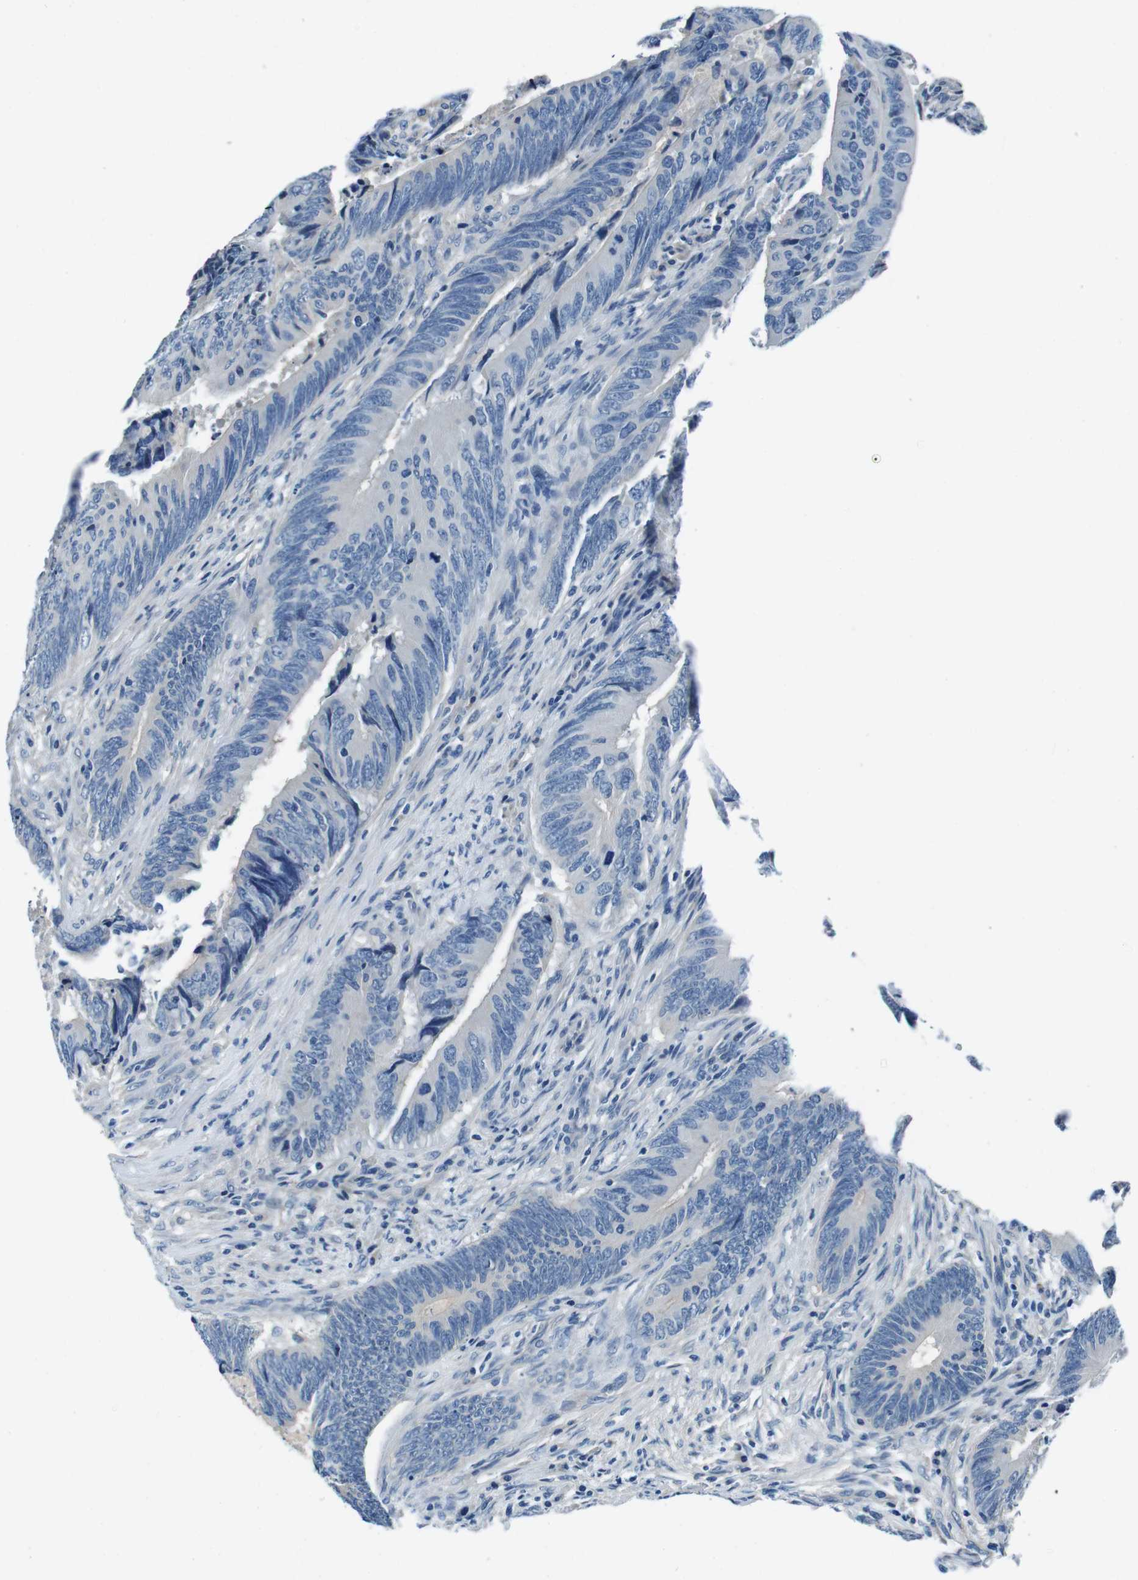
{"staining": {"intensity": "negative", "quantity": "none", "location": "none"}, "tissue": "colorectal cancer", "cell_type": "Tumor cells", "image_type": "cancer", "snomed": [{"axis": "morphology", "description": "Normal tissue, NOS"}, {"axis": "morphology", "description": "Adenocarcinoma, NOS"}, {"axis": "topography", "description": "Colon"}], "caption": "High power microscopy photomicrograph of an immunohistochemistry (IHC) photomicrograph of adenocarcinoma (colorectal), revealing no significant positivity in tumor cells.", "gene": "CASQ1", "patient": {"sex": "male", "age": 56}}